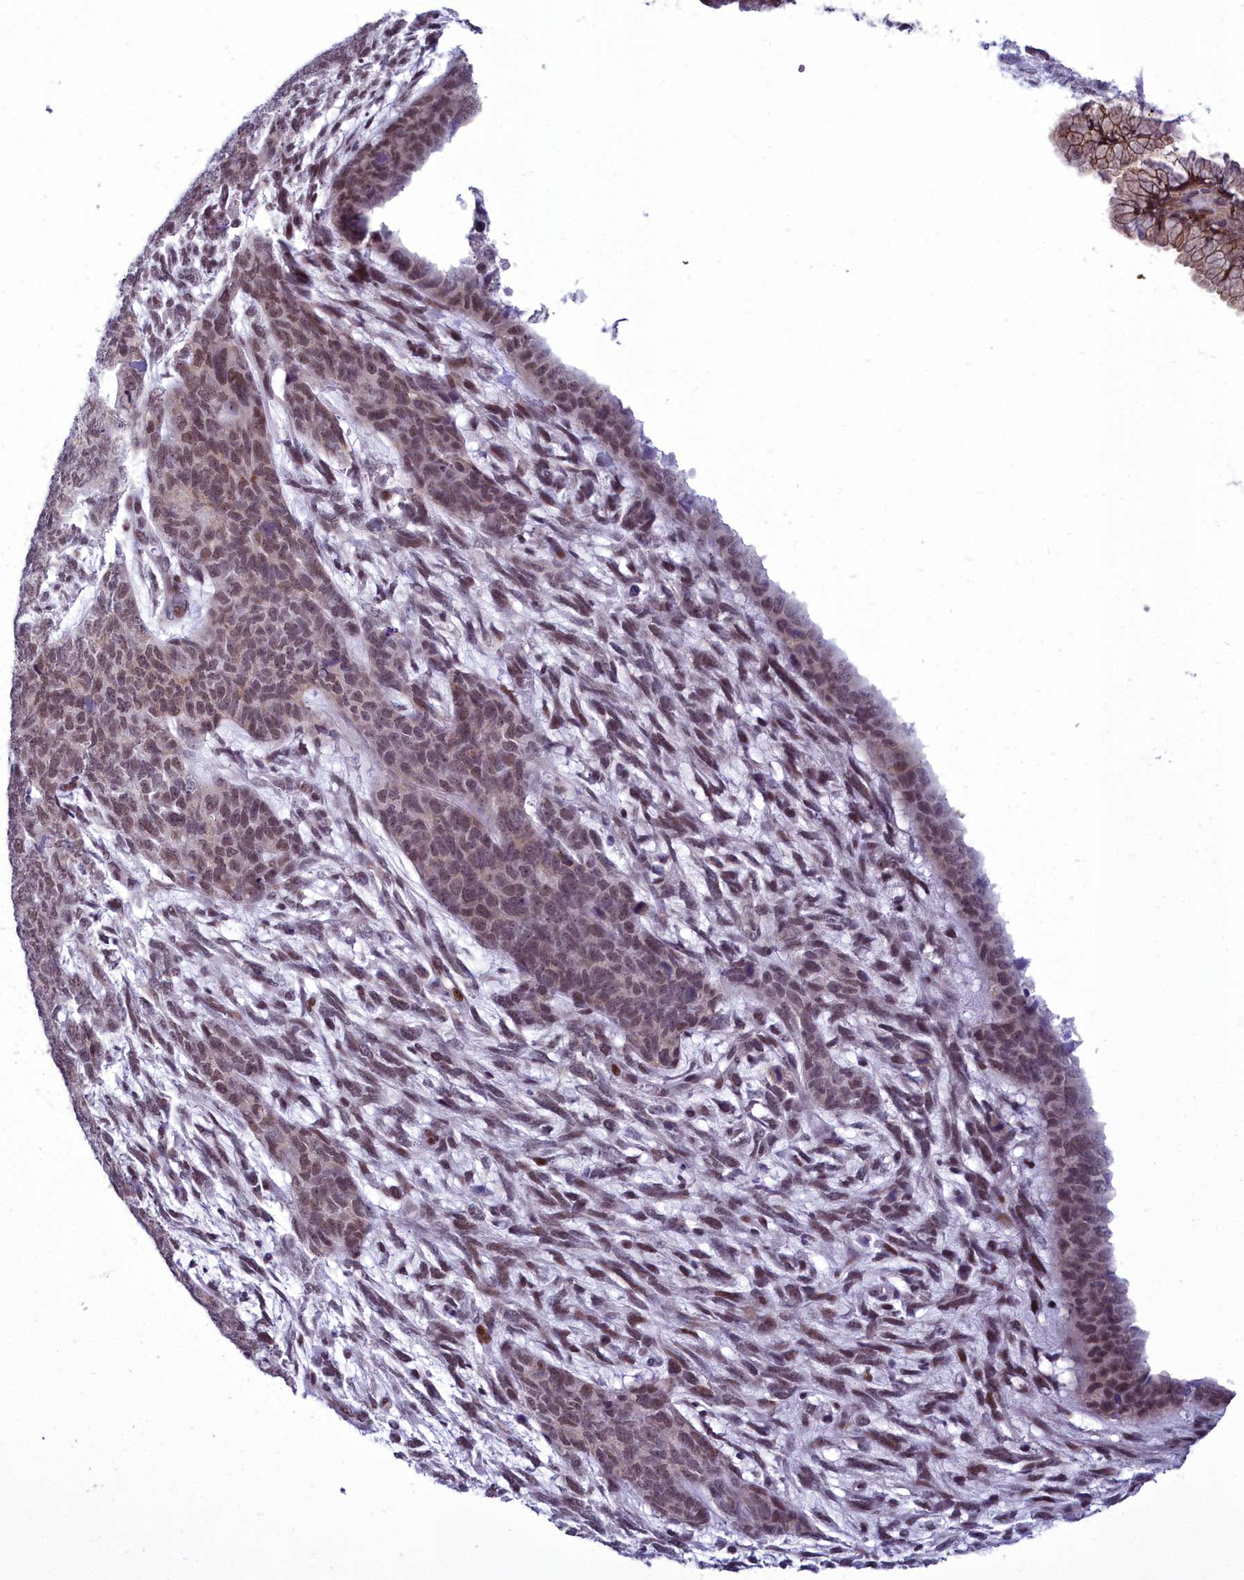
{"staining": {"intensity": "weak", "quantity": ">75%", "location": "nuclear"}, "tissue": "cervical cancer", "cell_type": "Tumor cells", "image_type": "cancer", "snomed": [{"axis": "morphology", "description": "Squamous cell carcinoma, NOS"}, {"axis": "topography", "description": "Cervix"}], "caption": "Weak nuclear protein positivity is identified in about >75% of tumor cells in cervical squamous cell carcinoma.", "gene": "CEACAM19", "patient": {"sex": "female", "age": 63}}